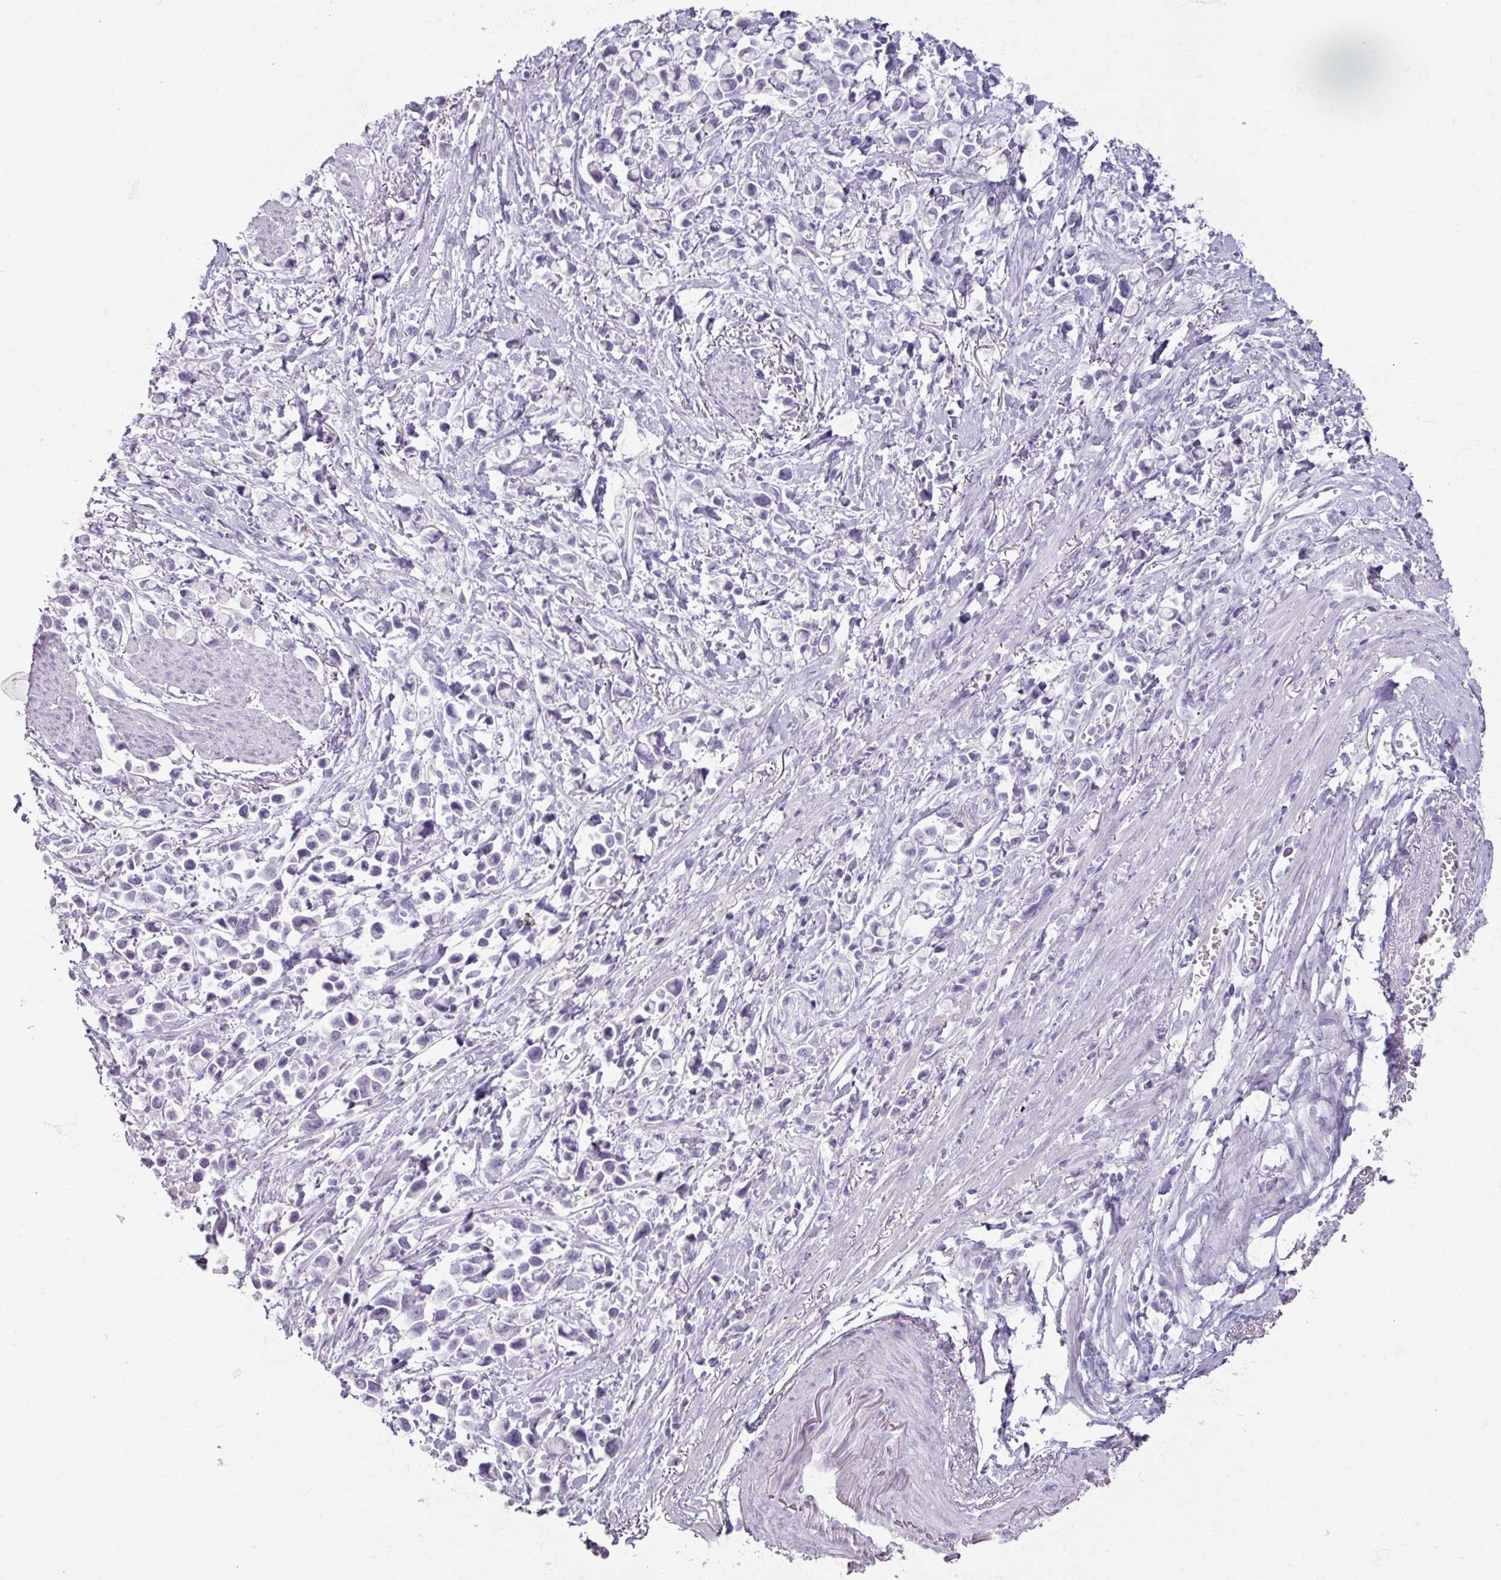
{"staining": {"intensity": "negative", "quantity": "none", "location": "none"}, "tissue": "stomach cancer", "cell_type": "Tumor cells", "image_type": "cancer", "snomed": [{"axis": "morphology", "description": "Adenocarcinoma, NOS"}, {"axis": "topography", "description": "Stomach"}], "caption": "An IHC histopathology image of adenocarcinoma (stomach) is shown. There is no staining in tumor cells of adenocarcinoma (stomach). Nuclei are stained in blue.", "gene": "TG", "patient": {"sex": "female", "age": 81}}